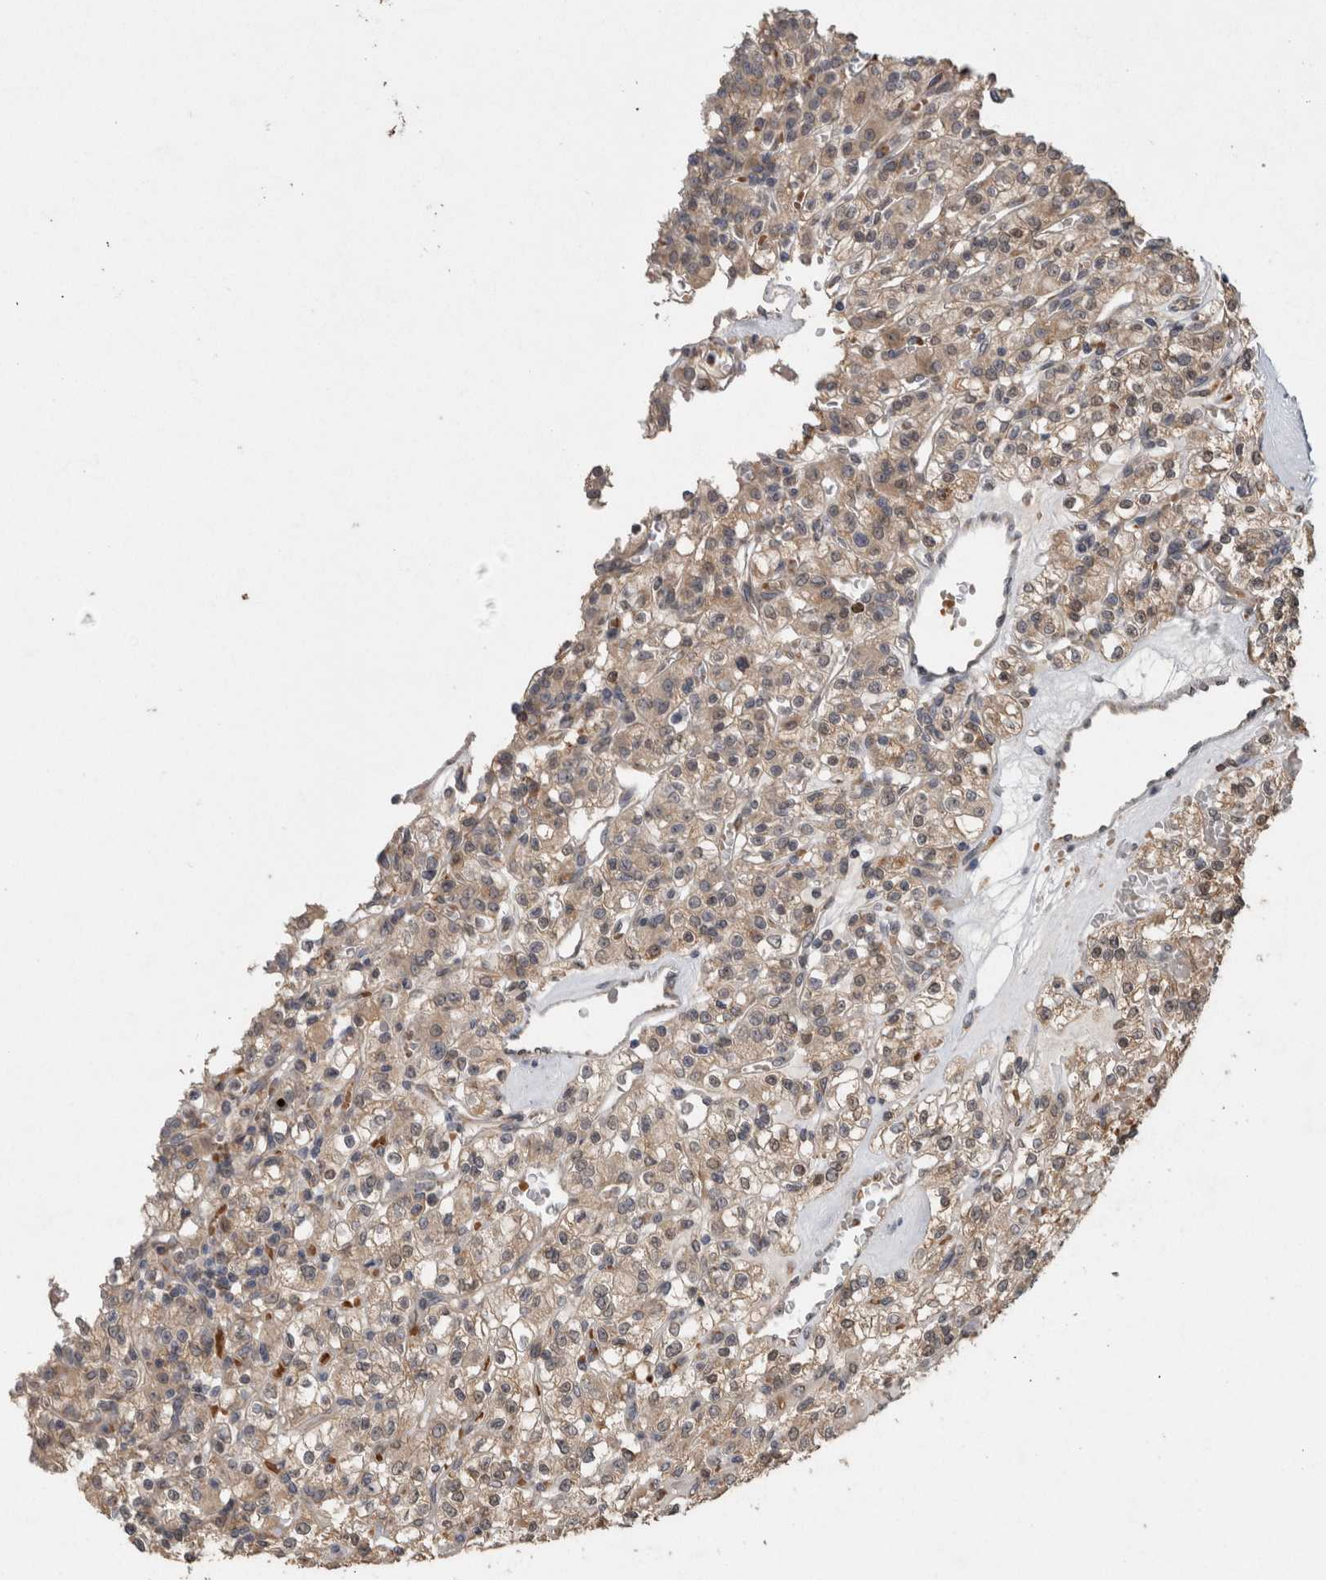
{"staining": {"intensity": "weak", "quantity": "25%-75%", "location": "cytoplasmic/membranous"}, "tissue": "renal cancer", "cell_type": "Tumor cells", "image_type": "cancer", "snomed": [{"axis": "morphology", "description": "Normal tissue, NOS"}, {"axis": "morphology", "description": "Adenocarcinoma, NOS"}, {"axis": "topography", "description": "Kidney"}], "caption": "This photomicrograph shows immunohistochemistry (IHC) staining of human adenocarcinoma (renal), with low weak cytoplasmic/membranous staining in about 25%-75% of tumor cells.", "gene": "ADGRL3", "patient": {"sex": "female", "age": 72}}